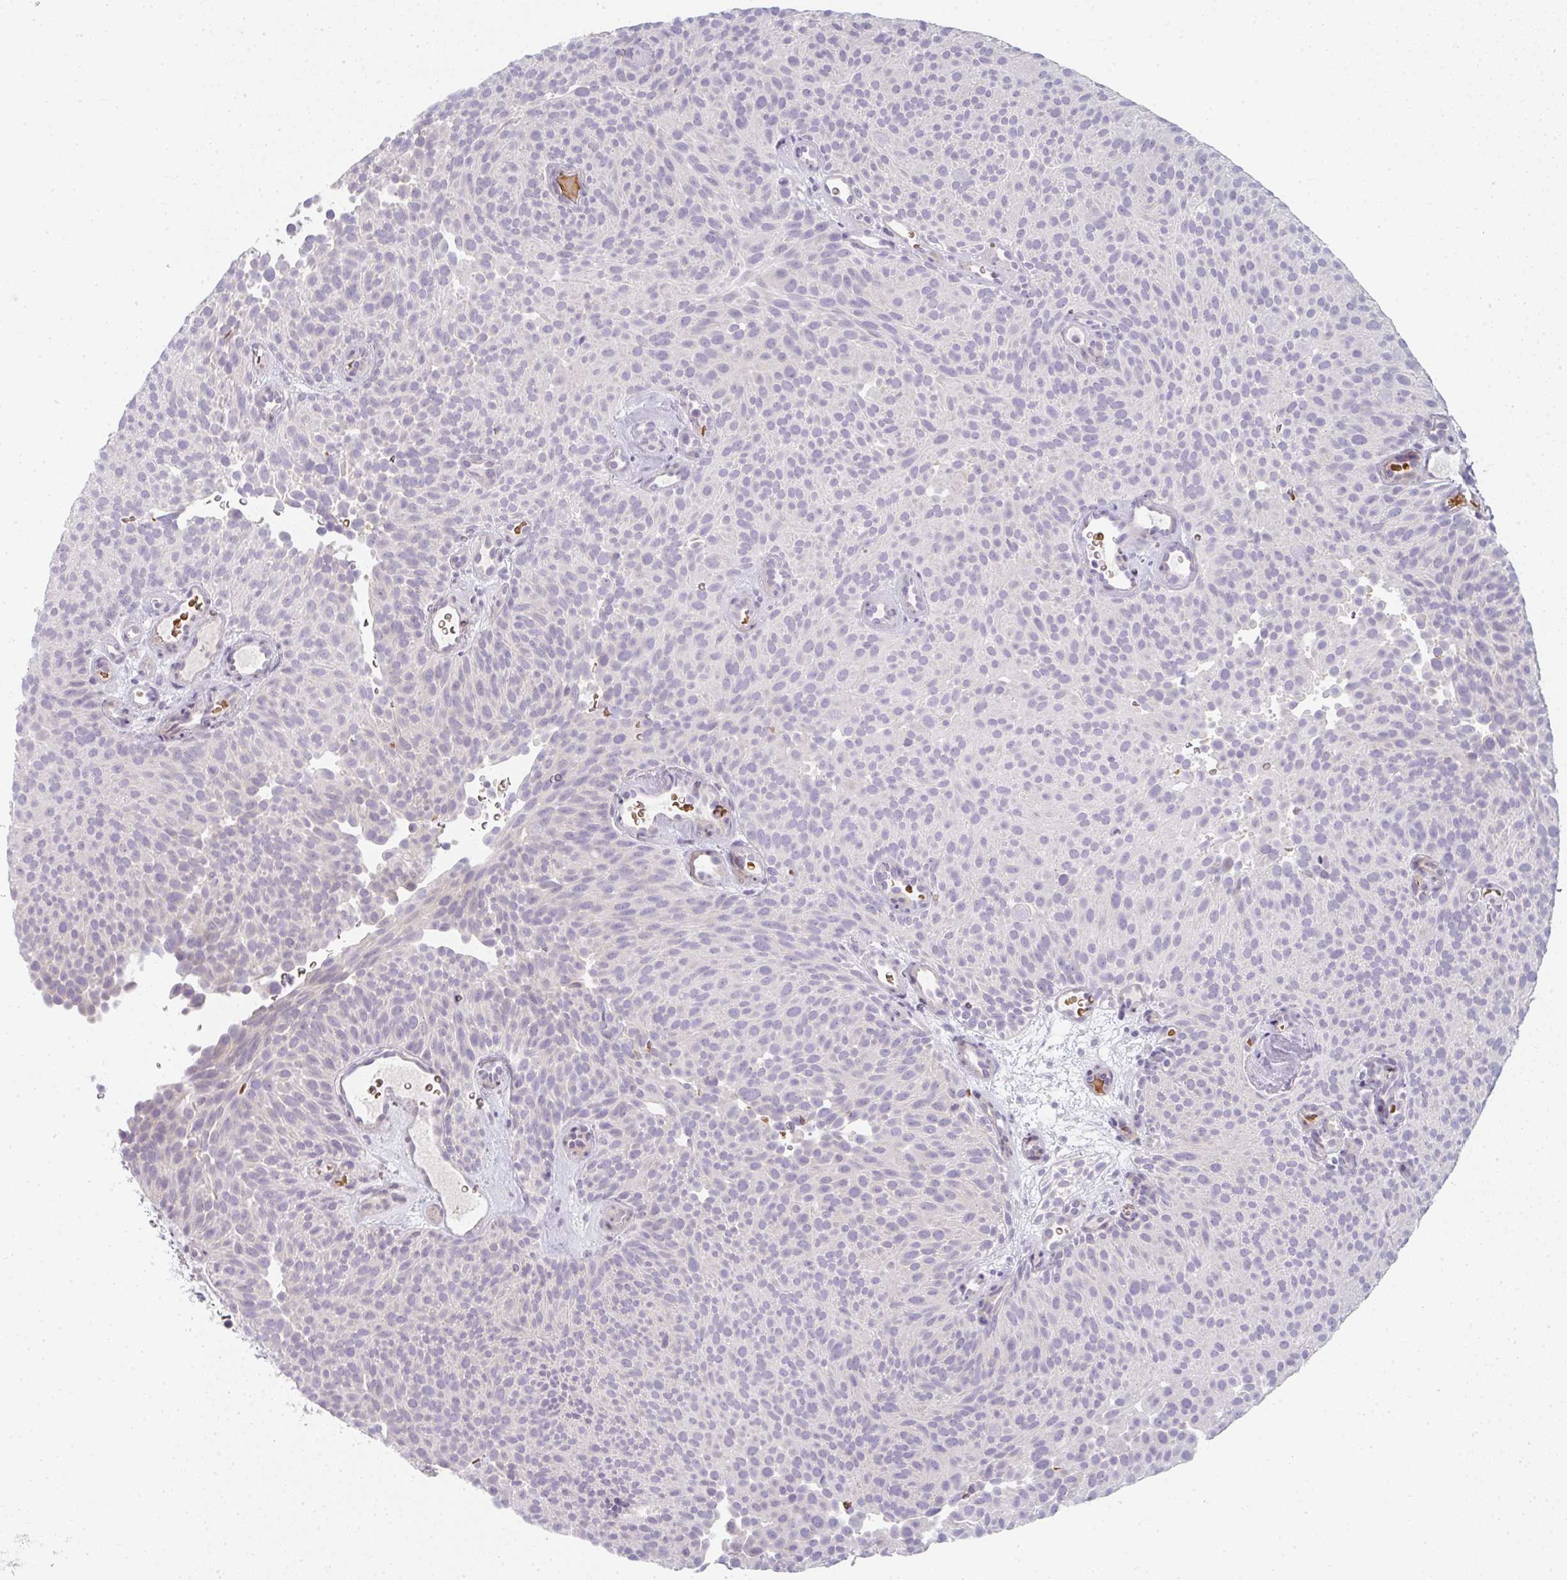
{"staining": {"intensity": "negative", "quantity": "none", "location": "none"}, "tissue": "urothelial cancer", "cell_type": "Tumor cells", "image_type": "cancer", "snomed": [{"axis": "morphology", "description": "Urothelial carcinoma, Low grade"}, {"axis": "topography", "description": "Urinary bladder"}], "caption": "Tumor cells show no significant expression in urothelial cancer.", "gene": "NEU2", "patient": {"sex": "male", "age": 78}}